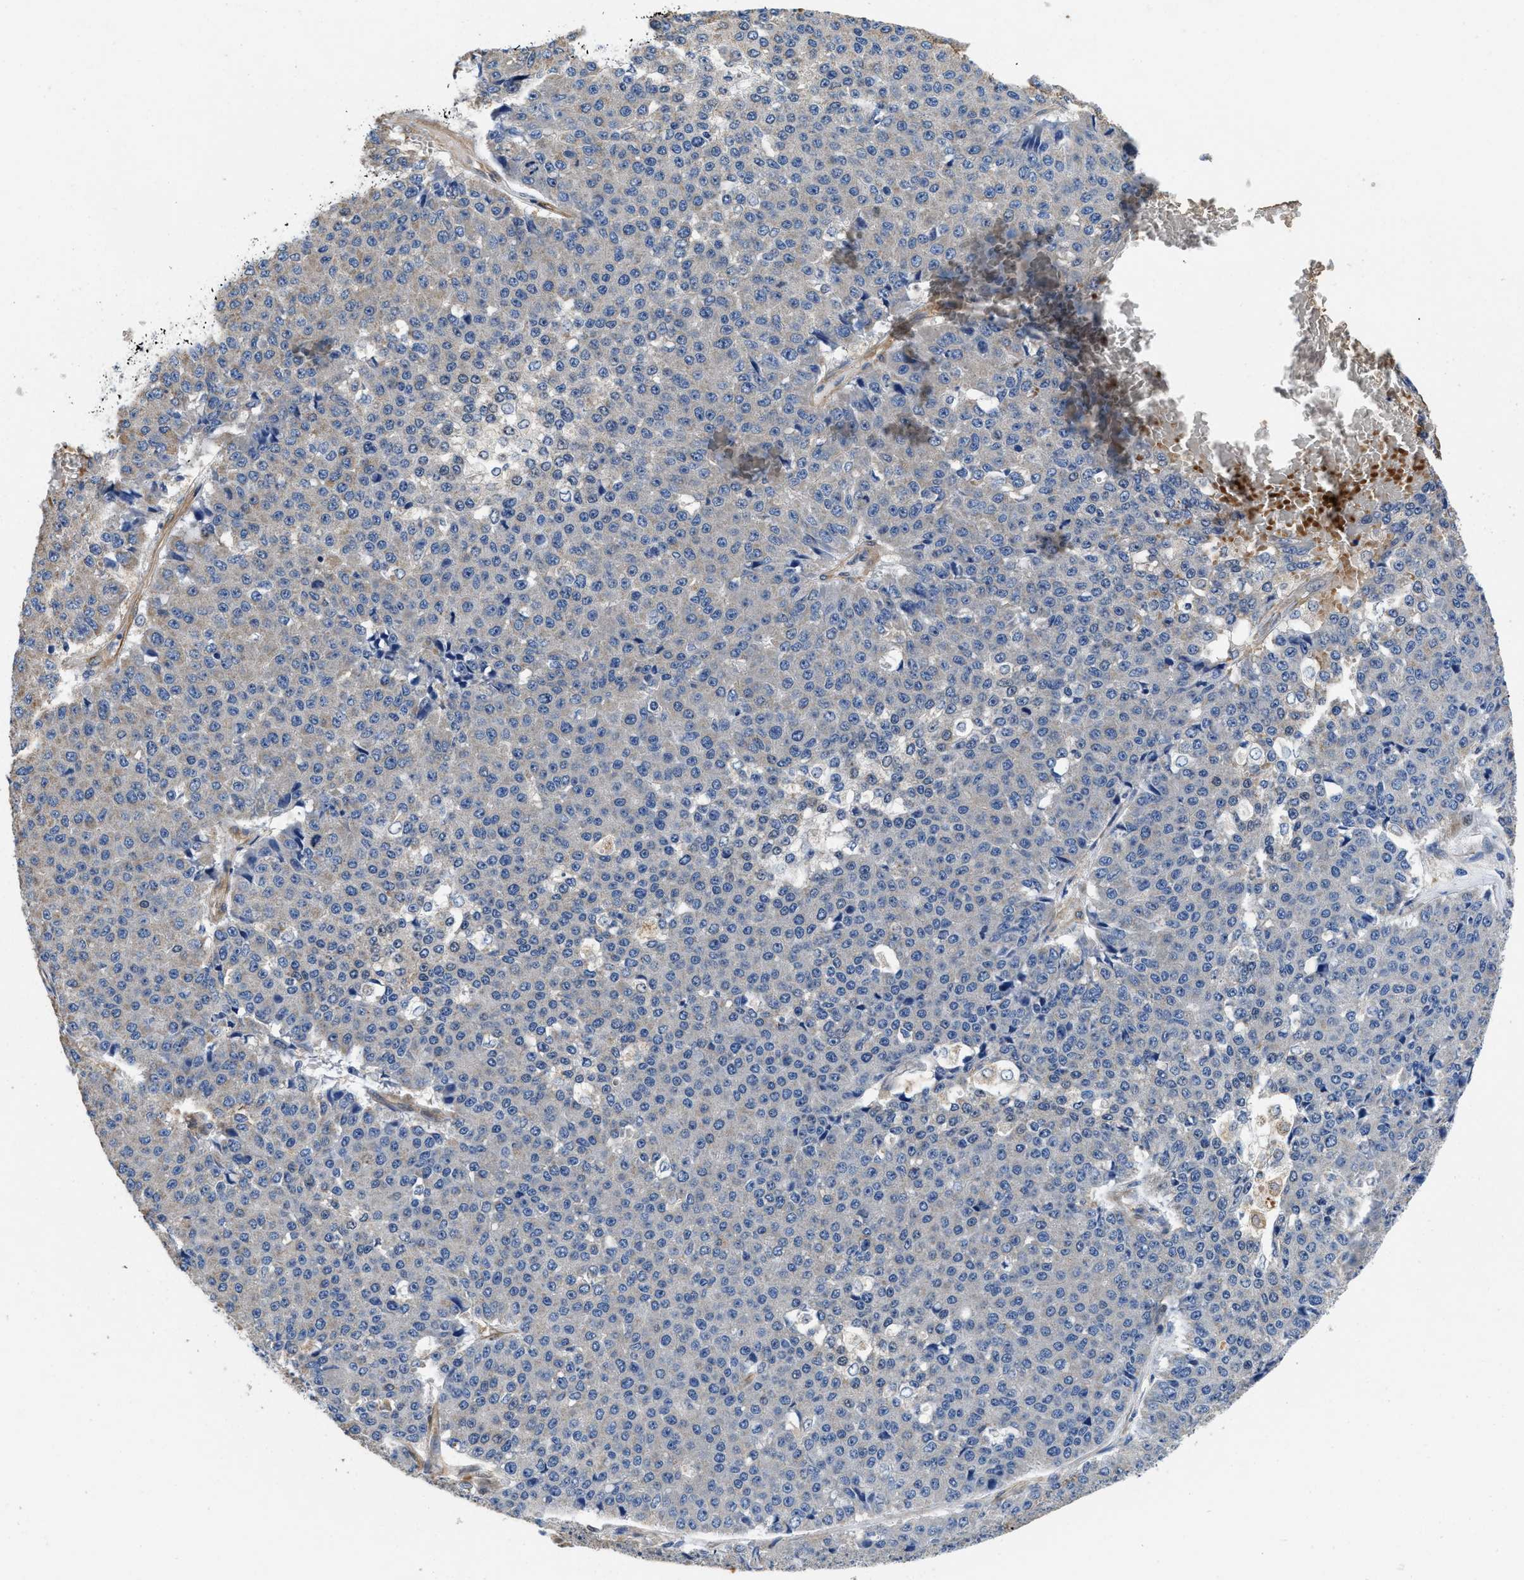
{"staining": {"intensity": "negative", "quantity": "none", "location": "none"}, "tissue": "pancreatic cancer", "cell_type": "Tumor cells", "image_type": "cancer", "snomed": [{"axis": "morphology", "description": "Adenocarcinoma, NOS"}, {"axis": "topography", "description": "Pancreas"}], "caption": "The IHC image has no significant staining in tumor cells of adenocarcinoma (pancreatic) tissue. (DAB (3,3'-diaminobenzidine) immunohistochemistry, high magnification).", "gene": "RAPH1", "patient": {"sex": "male", "age": 50}}